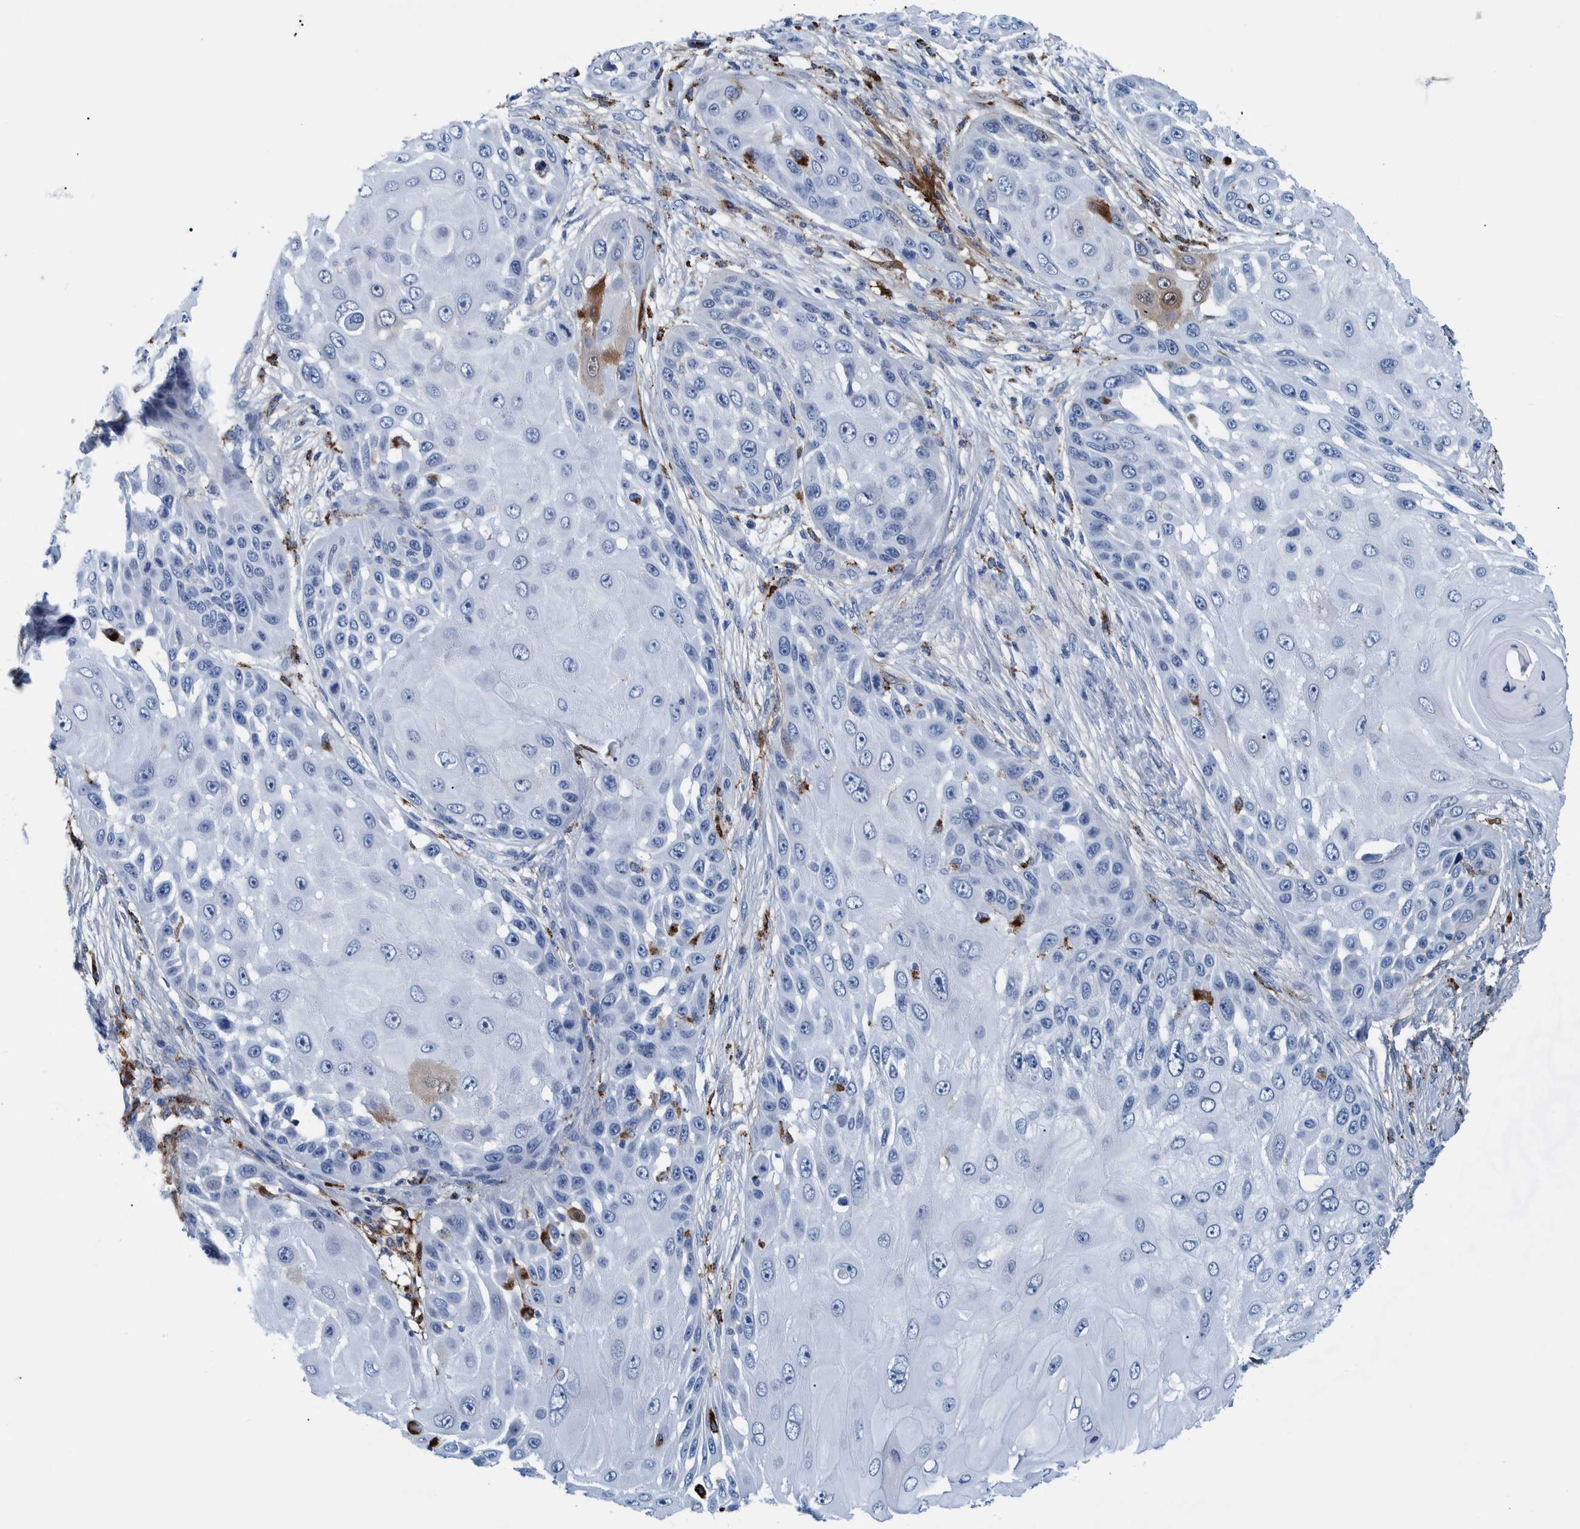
{"staining": {"intensity": "negative", "quantity": "none", "location": "none"}, "tissue": "skin cancer", "cell_type": "Tumor cells", "image_type": "cancer", "snomed": [{"axis": "morphology", "description": "Squamous cell carcinoma, NOS"}, {"axis": "topography", "description": "Skin"}], "caption": "This is a image of immunohistochemistry staining of squamous cell carcinoma (skin), which shows no positivity in tumor cells.", "gene": "IDO1", "patient": {"sex": "female", "age": 44}}